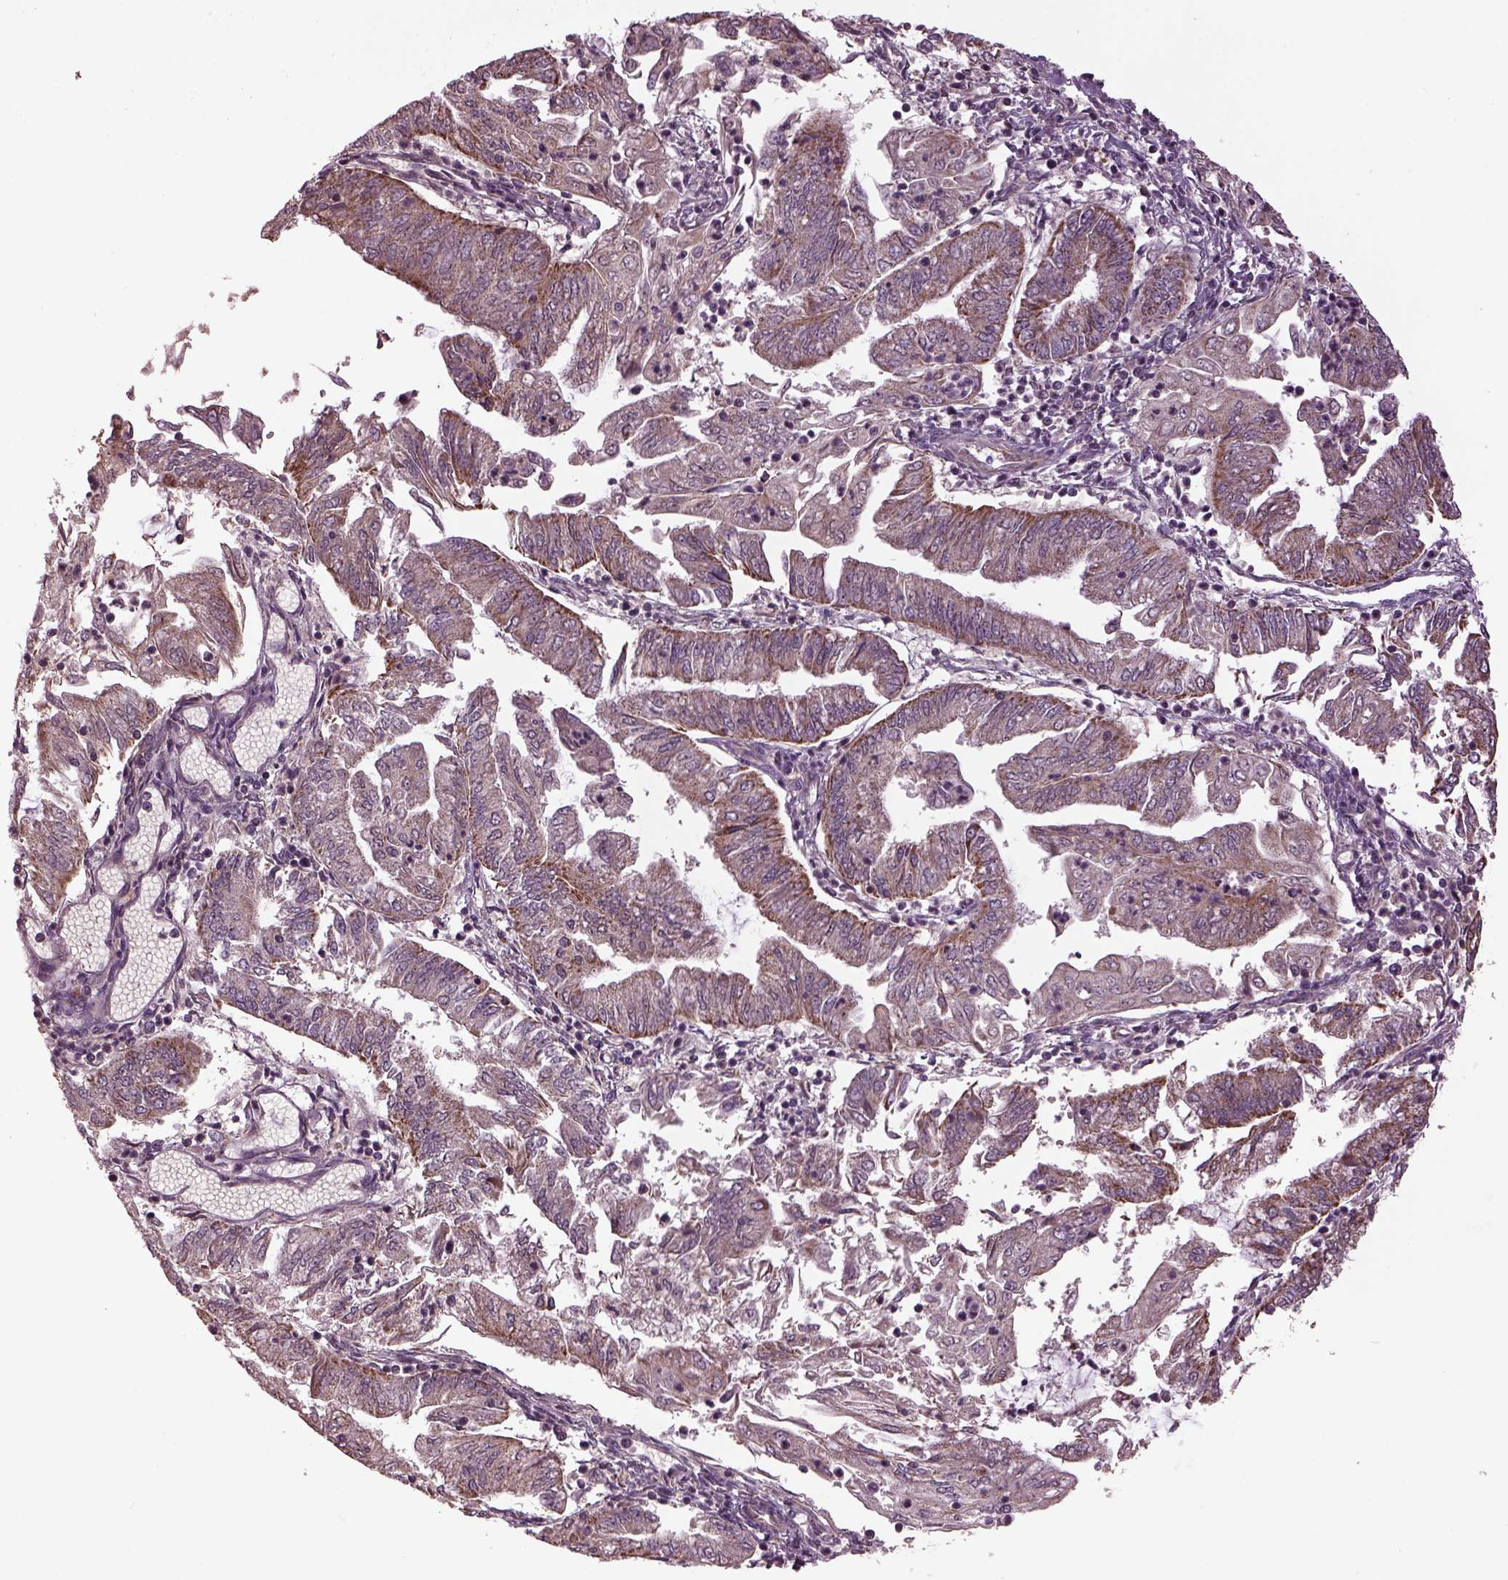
{"staining": {"intensity": "moderate", "quantity": "25%-75%", "location": "cytoplasmic/membranous"}, "tissue": "endometrial cancer", "cell_type": "Tumor cells", "image_type": "cancer", "snomed": [{"axis": "morphology", "description": "Adenocarcinoma, NOS"}, {"axis": "topography", "description": "Endometrium"}], "caption": "Tumor cells demonstrate medium levels of moderate cytoplasmic/membranous positivity in approximately 25%-75% of cells in human adenocarcinoma (endometrial). Nuclei are stained in blue.", "gene": "TMEM254", "patient": {"sex": "female", "age": 55}}